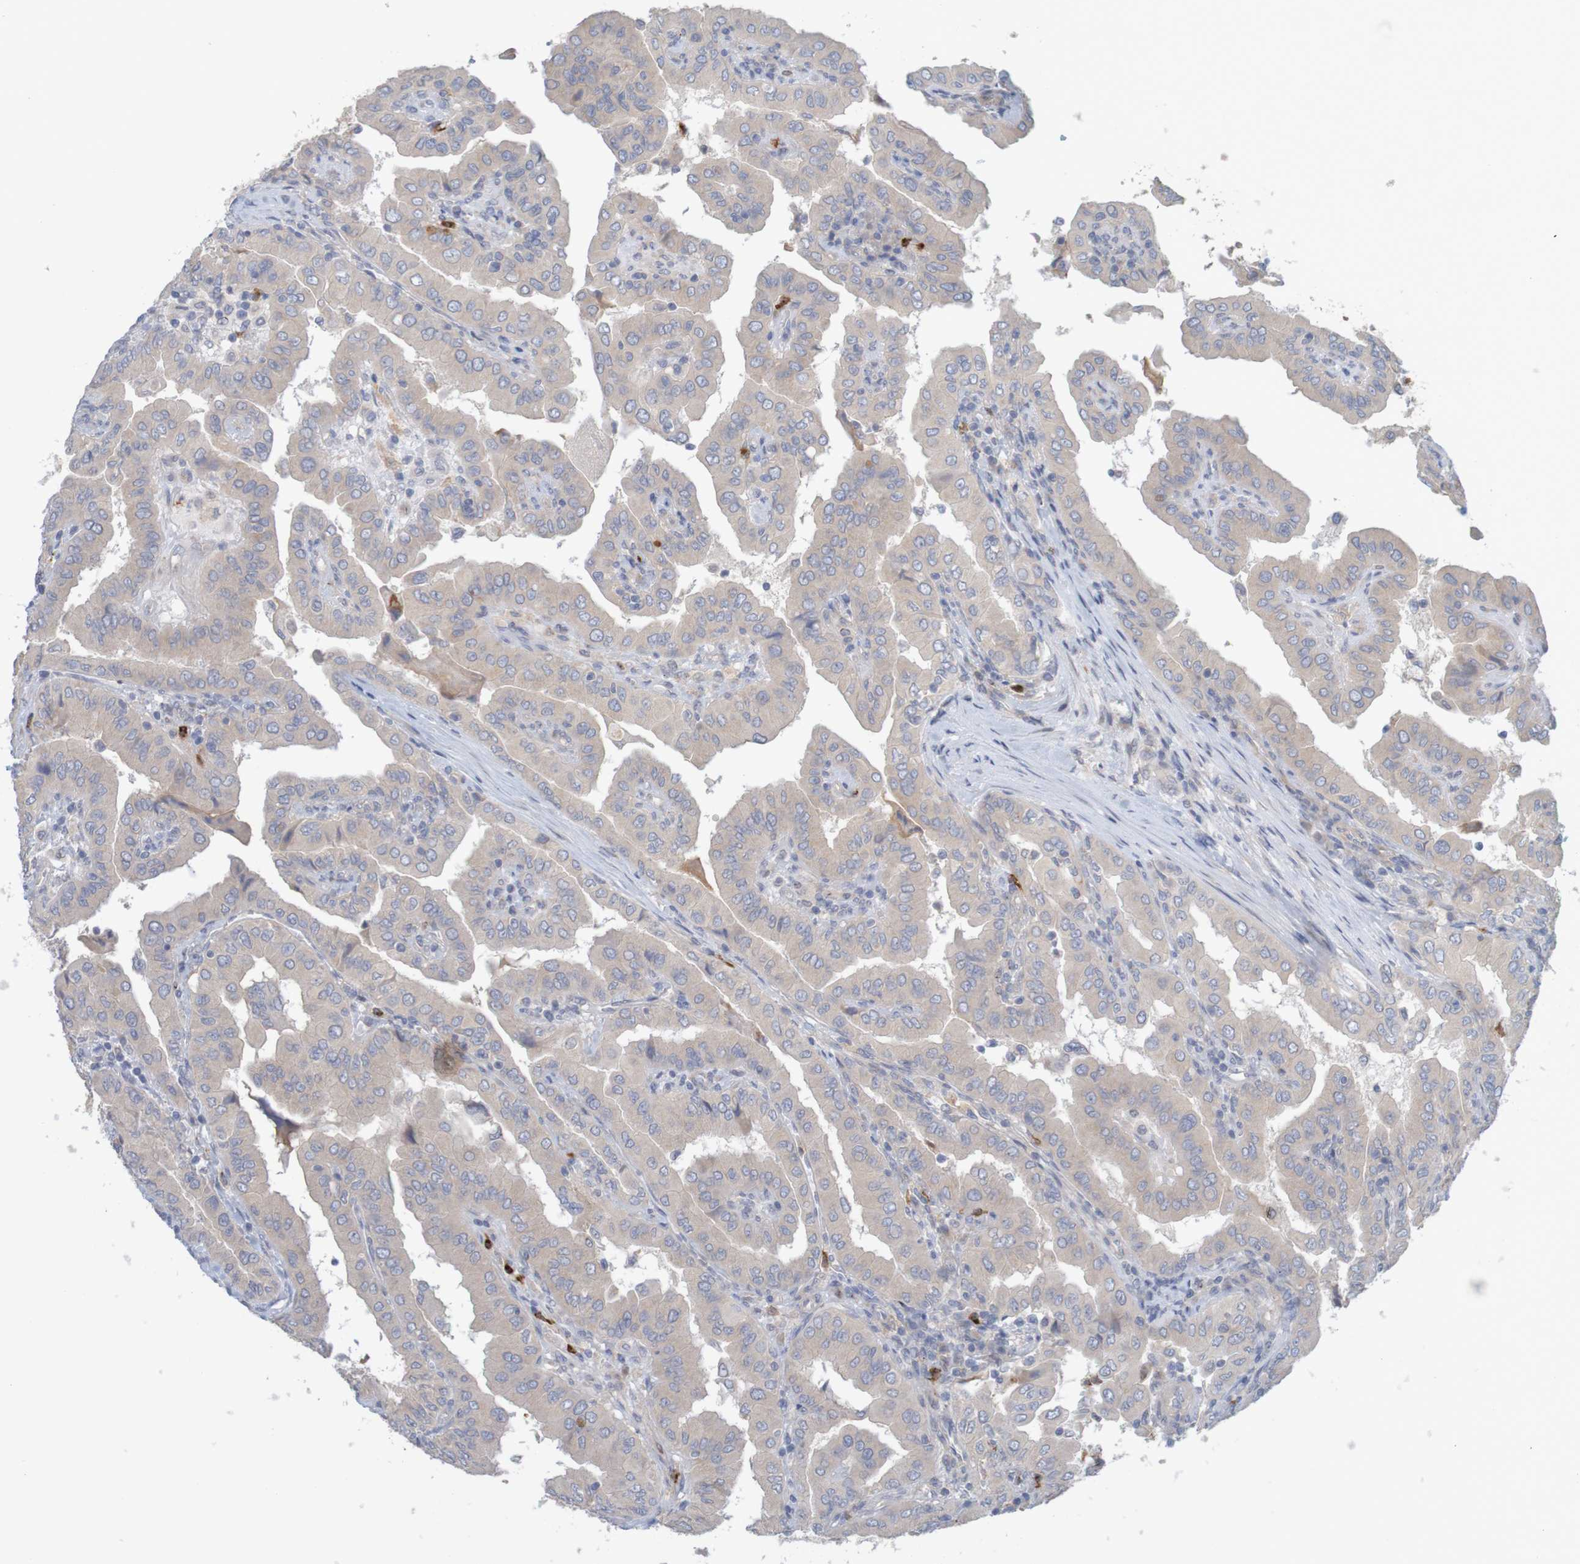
{"staining": {"intensity": "weak", "quantity": "<25%", "location": "cytoplasmic/membranous"}, "tissue": "thyroid cancer", "cell_type": "Tumor cells", "image_type": "cancer", "snomed": [{"axis": "morphology", "description": "Papillary adenocarcinoma, NOS"}, {"axis": "topography", "description": "Thyroid gland"}], "caption": "High magnification brightfield microscopy of thyroid papillary adenocarcinoma stained with DAB (3,3'-diaminobenzidine) (brown) and counterstained with hematoxylin (blue): tumor cells show no significant positivity. (DAB (3,3'-diaminobenzidine) immunohistochemistry, high magnification).", "gene": "KRT23", "patient": {"sex": "male", "age": 33}}